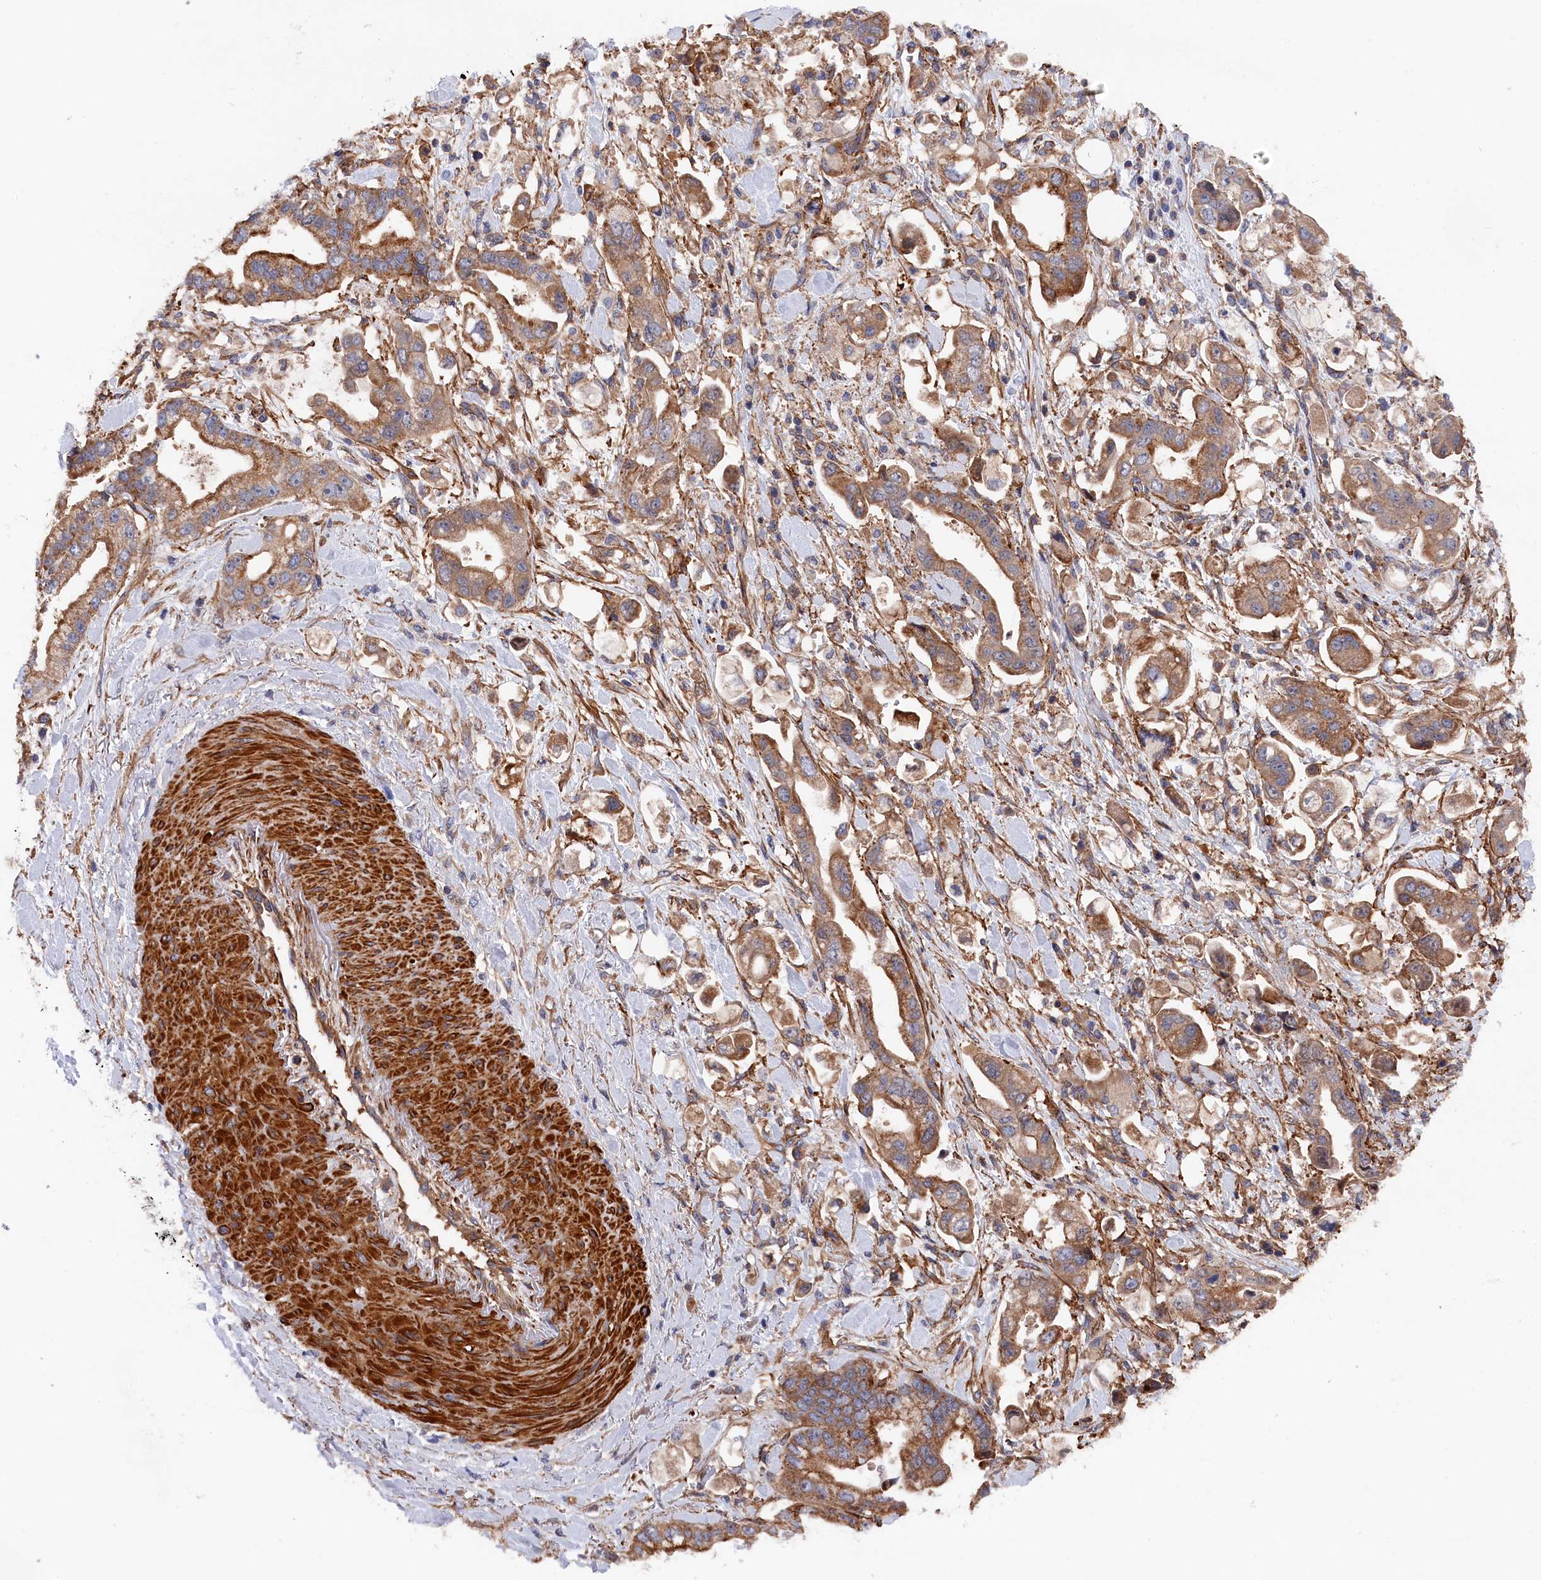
{"staining": {"intensity": "moderate", "quantity": "25%-75%", "location": "cytoplasmic/membranous"}, "tissue": "stomach cancer", "cell_type": "Tumor cells", "image_type": "cancer", "snomed": [{"axis": "morphology", "description": "Adenocarcinoma, NOS"}, {"axis": "topography", "description": "Stomach"}], "caption": "Stomach adenocarcinoma stained with immunohistochemistry (IHC) shows moderate cytoplasmic/membranous staining in about 25%-75% of tumor cells. The staining was performed using DAB, with brown indicating positive protein expression. Nuclei are stained blue with hematoxylin.", "gene": "LDHD", "patient": {"sex": "male", "age": 62}}